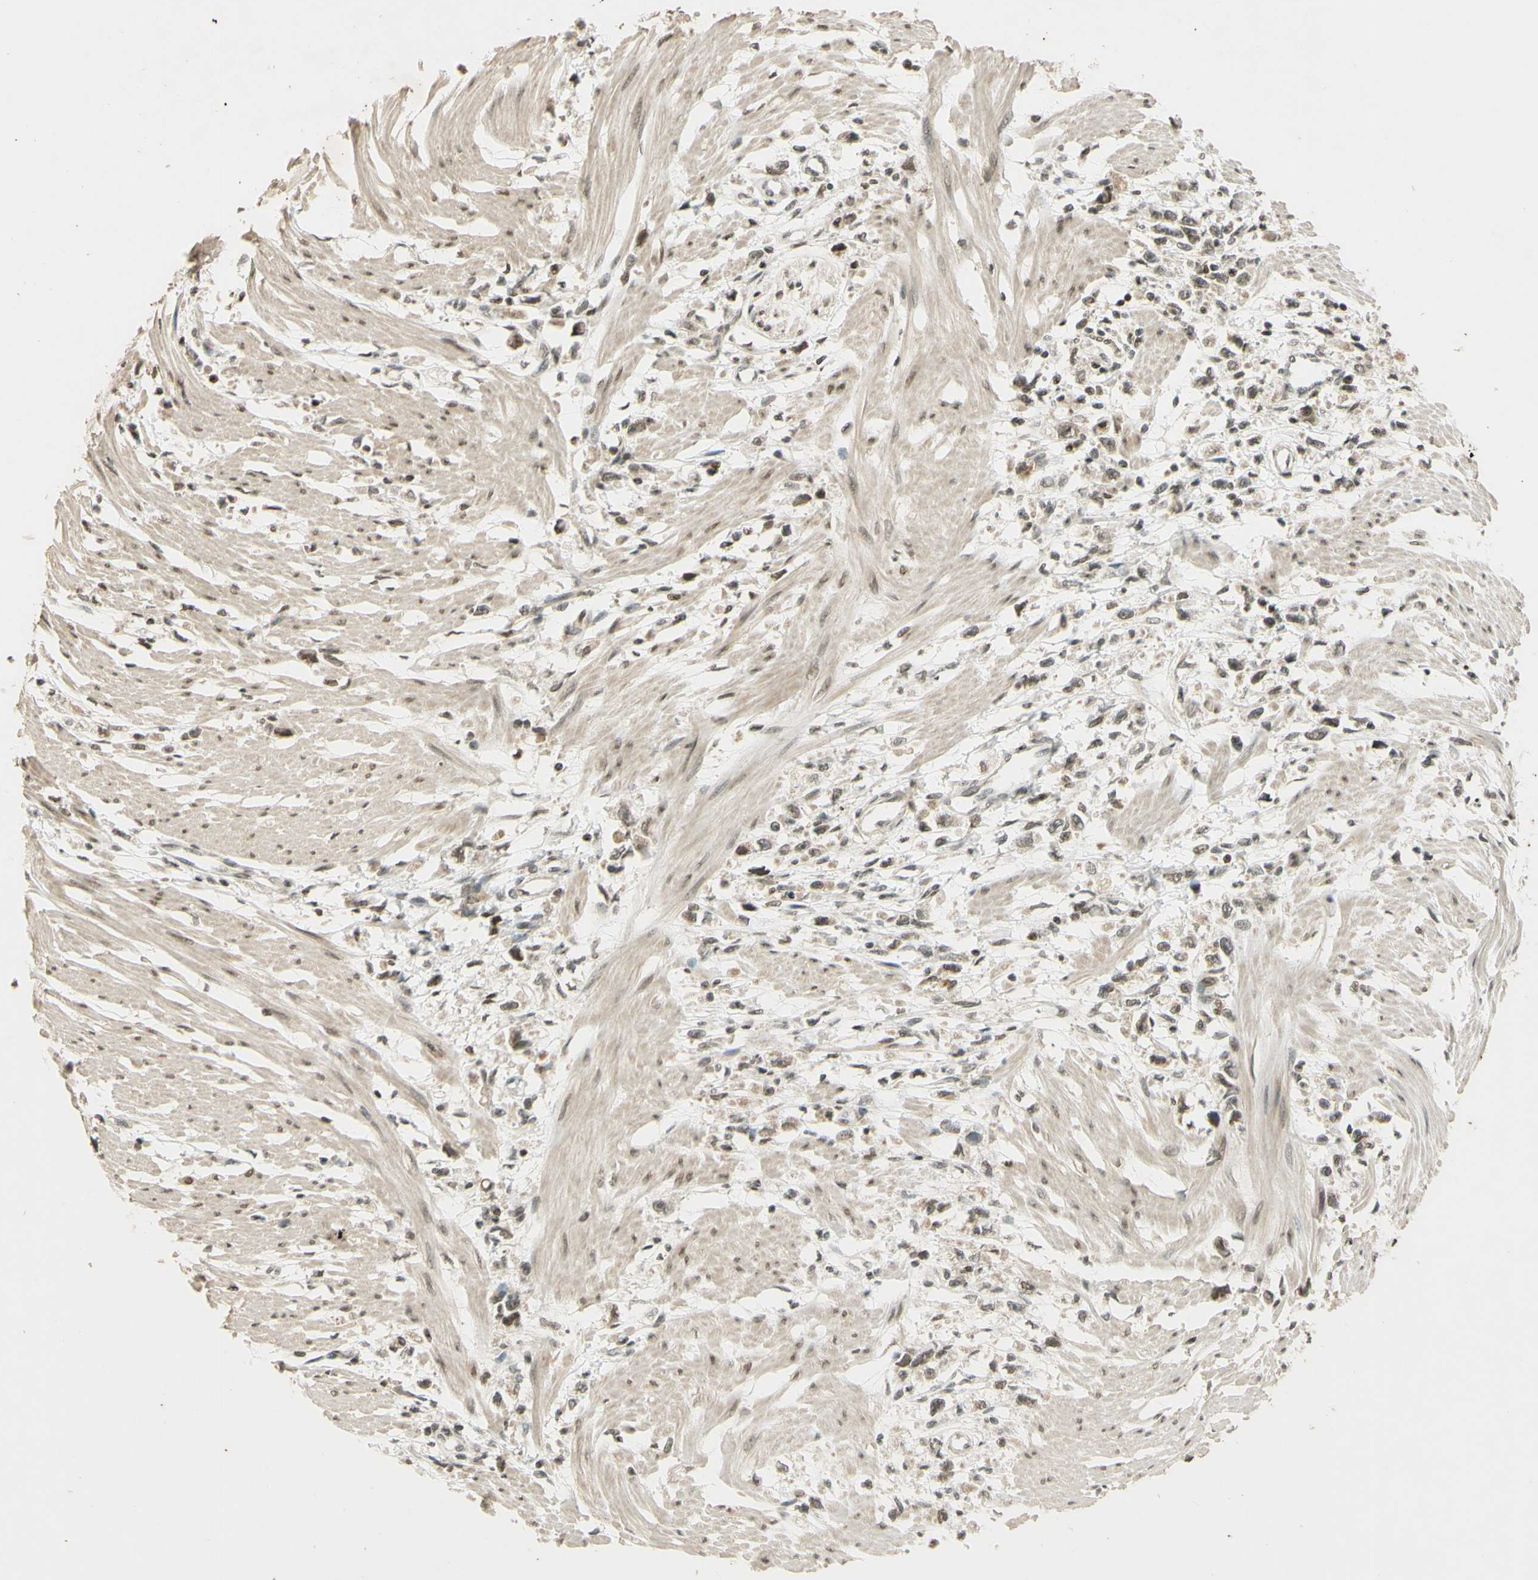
{"staining": {"intensity": "weak", "quantity": ">75%", "location": "nuclear"}, "tissue": "stomach cancer", "cell_type": "Tumor cells", "image_type": "cancer", "snomed": [{"axis": "morphology", "description": "Adenocarcinoma, NOS"}, {"axis": "topography", "description": "Stomach"}], "caption": "An image showing weak nuclear positivity in about >75% of tumor cells in stomach adenocarcinoma, as visualized by brown immunohistochemical staining.", "gene": "SMARCB1", "patient": {"sex": "female", "age": 59}}